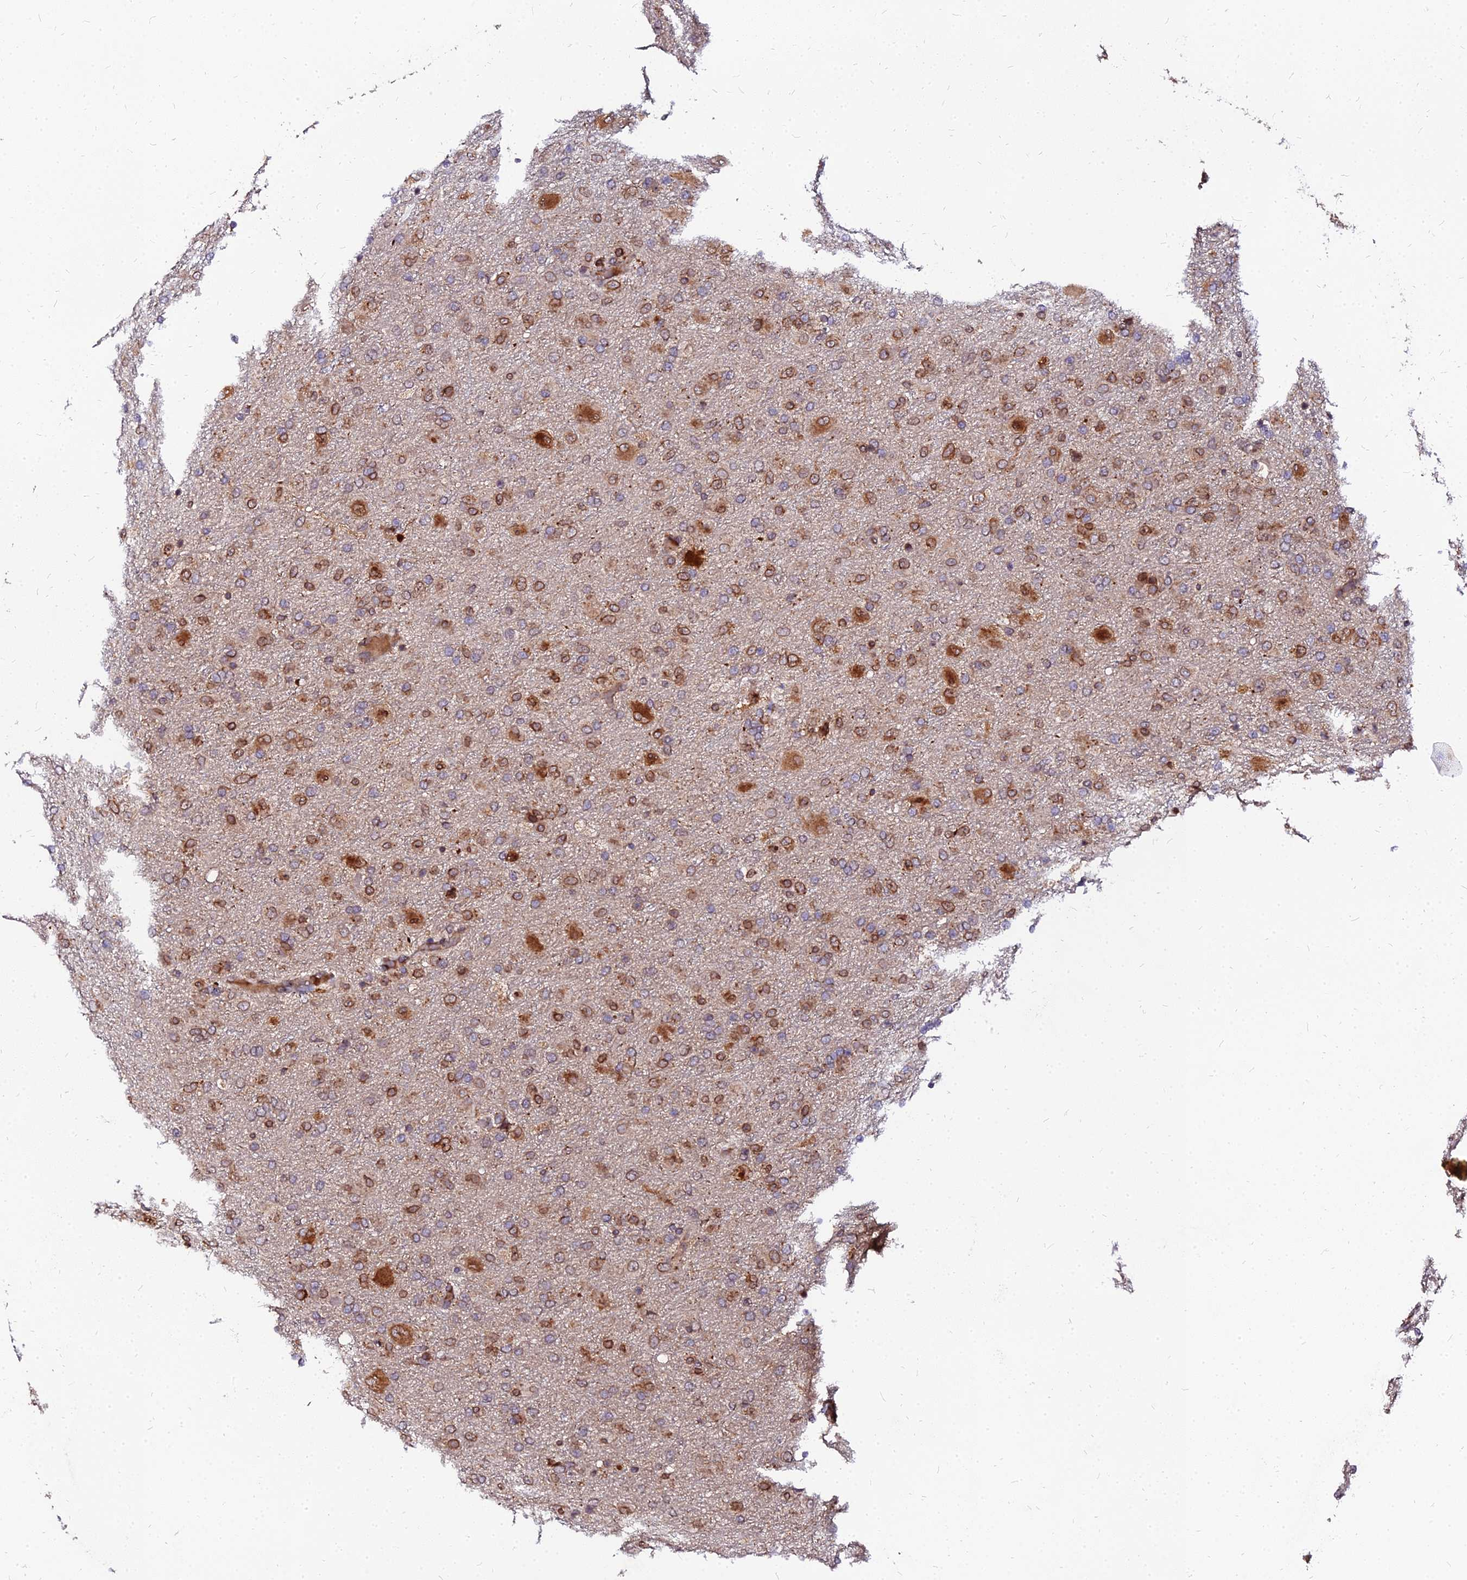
{"staining": {"intensity": "moderate", "quantity": ">75%", "location": "cytoplasmic/membranous,nuclear"}, "tissue": "glioma", "cell_type": "Tumor cells", "image_type": "cancer", "snomed": [{"axis": "morphology", "description": "Glioma, malignant, Low grade"}, {"axis": "topography", "description": "Brain"}], "caption": "DAB (3,3'-diaminobenzidine) immunohistochemical staining of human malignant glioma (low-grade) demonstrates moderate cytoplasmic/membranous and nuclear protein positivity in about >75% of tumor cells.", "gene": "PDE4D", "patient": {"sex": "male", "age": 65}}